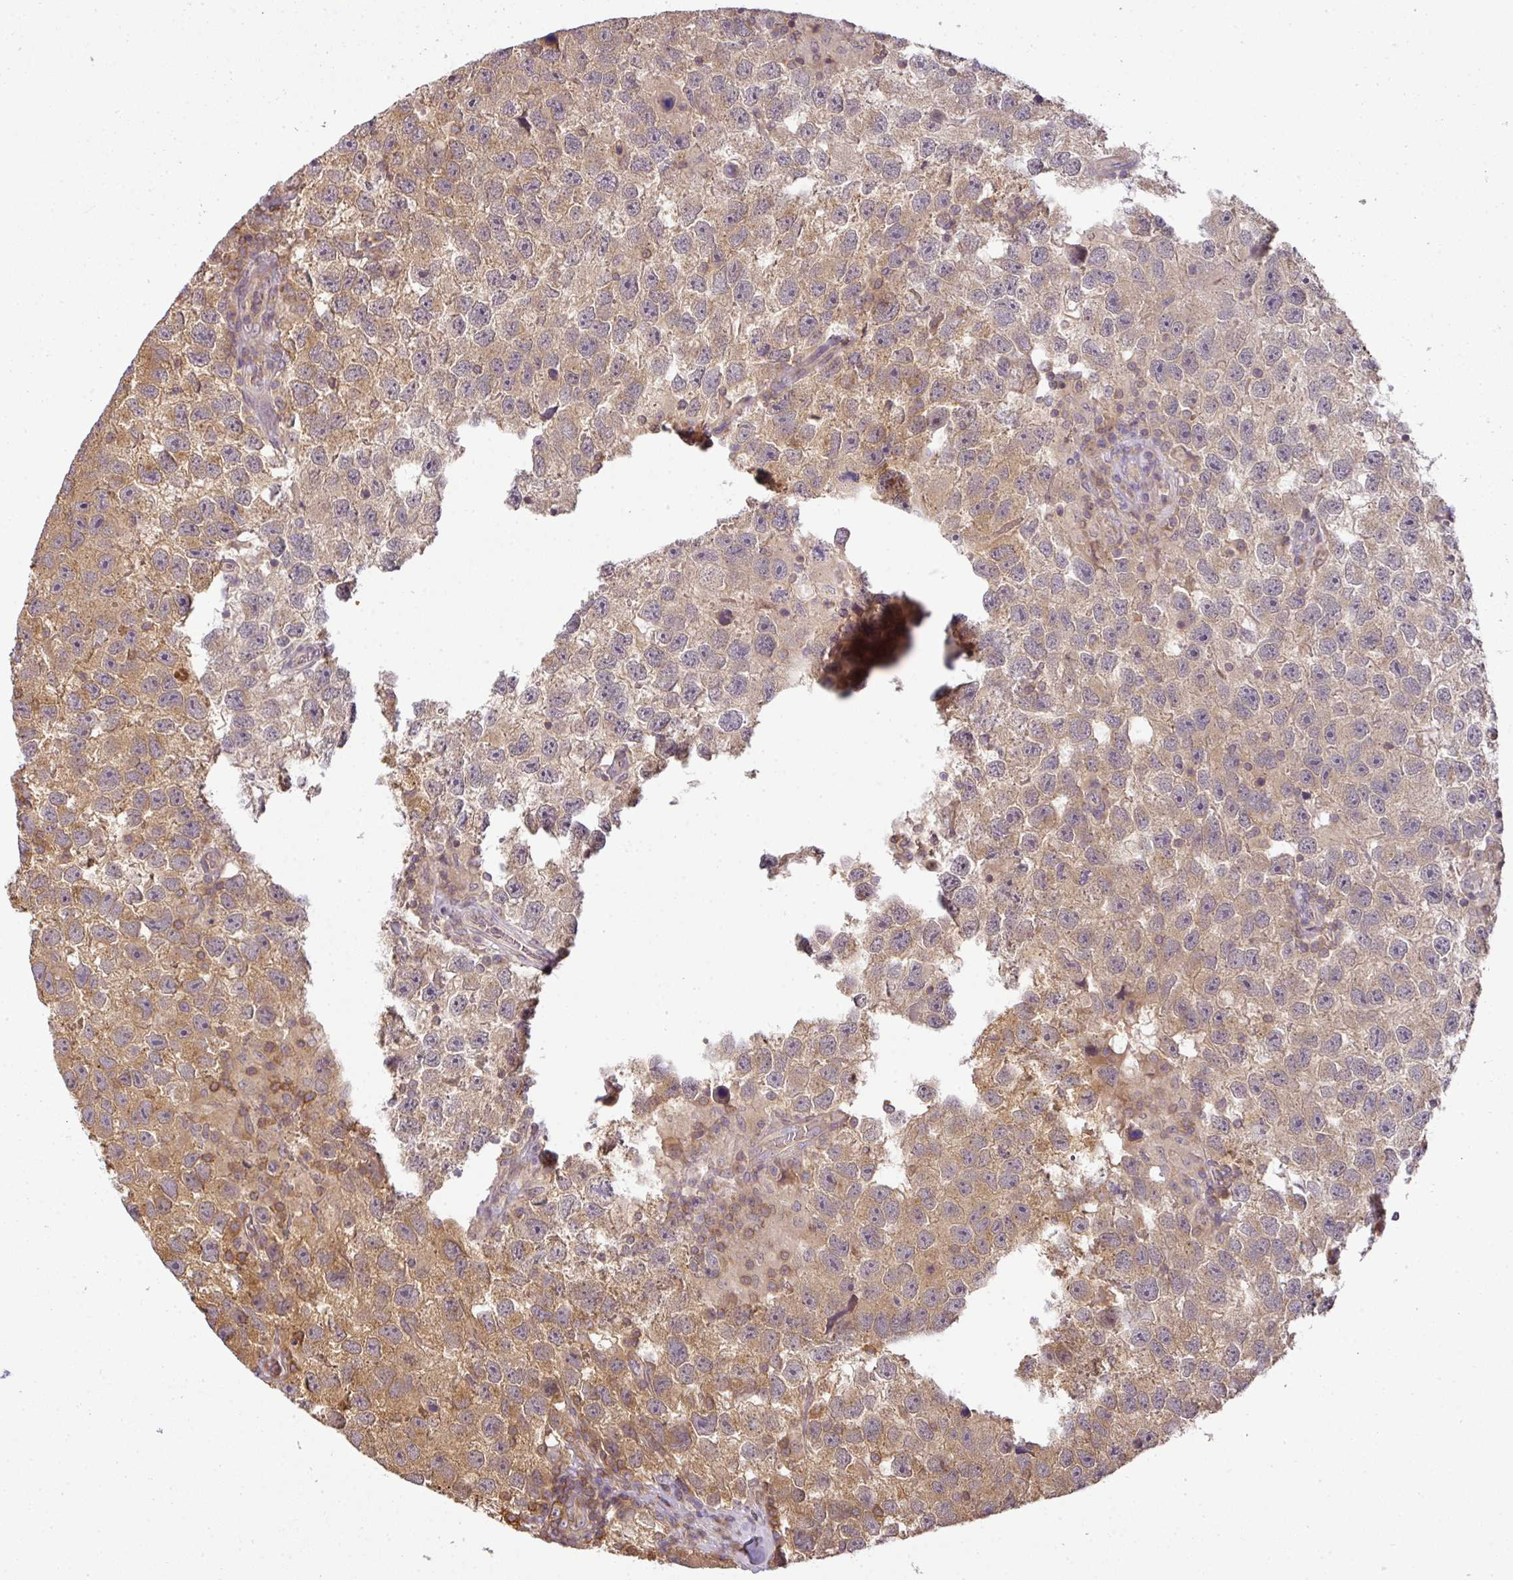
{"staining": {"intensity": "moderate", "quantity": "25%-75%", "location": "cytoplasmic/membranous"}, "tissue": "testis cancer", "cell_type": "Tumor cells", "image_type": "cancer", "snomed": [{"axis": "morphology", "description": "Seminoma, NOS"}, {"axis": "topography", "description": "Testis"}], "caption": "Immunohistochemistry staining of testis cancer, which demonstrates medium levels of moderate cytoplasmic/membranous positivity in approximately 25%-75% of tumor cells indicating moderate cytoplasmic/membranous protein expression. The staining was performed using DAB (brown) for protein detection and nuclei were counterstained in hematoxylin (blue).", "gene": "TCL1B", "patient": {"sex": "male", "age": 26}}